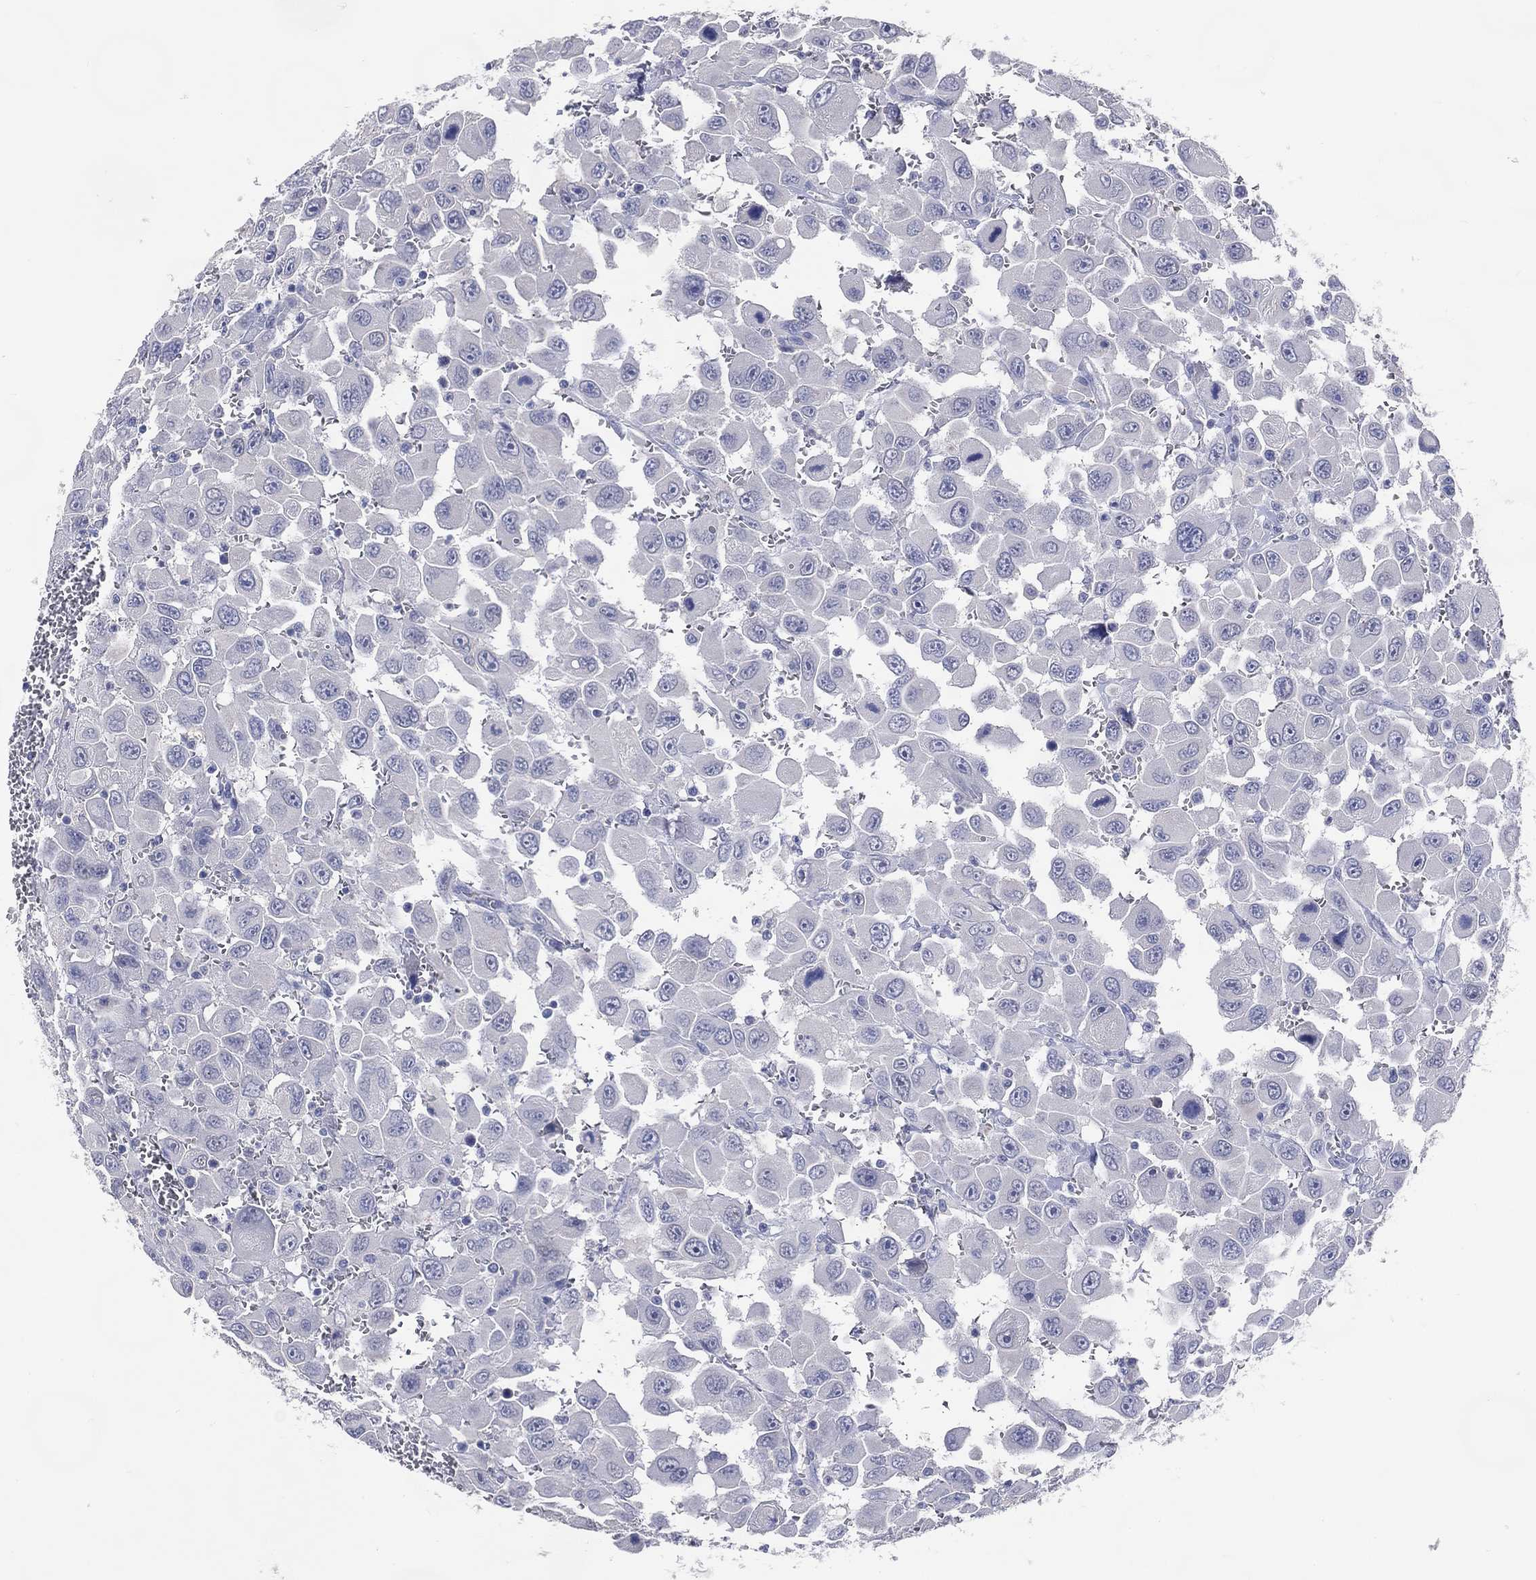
{"staining": {"intensity": "negative", "quantity": "none", "location": "none"}, "tissue": "head and neck cancer", "cell_type": "Tumor cells", "image_type": "cancer", "snomed": [{"axis": "morphology", "description": "Squamous cell carcinoma, NOS"}, {"axis": "morphology", "description": "Squamous cell carcinoma, metastatic, NOS"}, {"axis": "topography", "description": "Oral tissue"}, {"axis": "topography", "description": "Head-Neck"}], "caption": "Immunohistochemistry (IHC) of head and neck cancer reveals no expression in tumor cells. (Stains: DAB IHC with hematoxylin counter stain, Microscopy: brightfield microscopy at high magnification).", "gene": "DNAH6", "patient": {"sex": "female", "age": 85}}